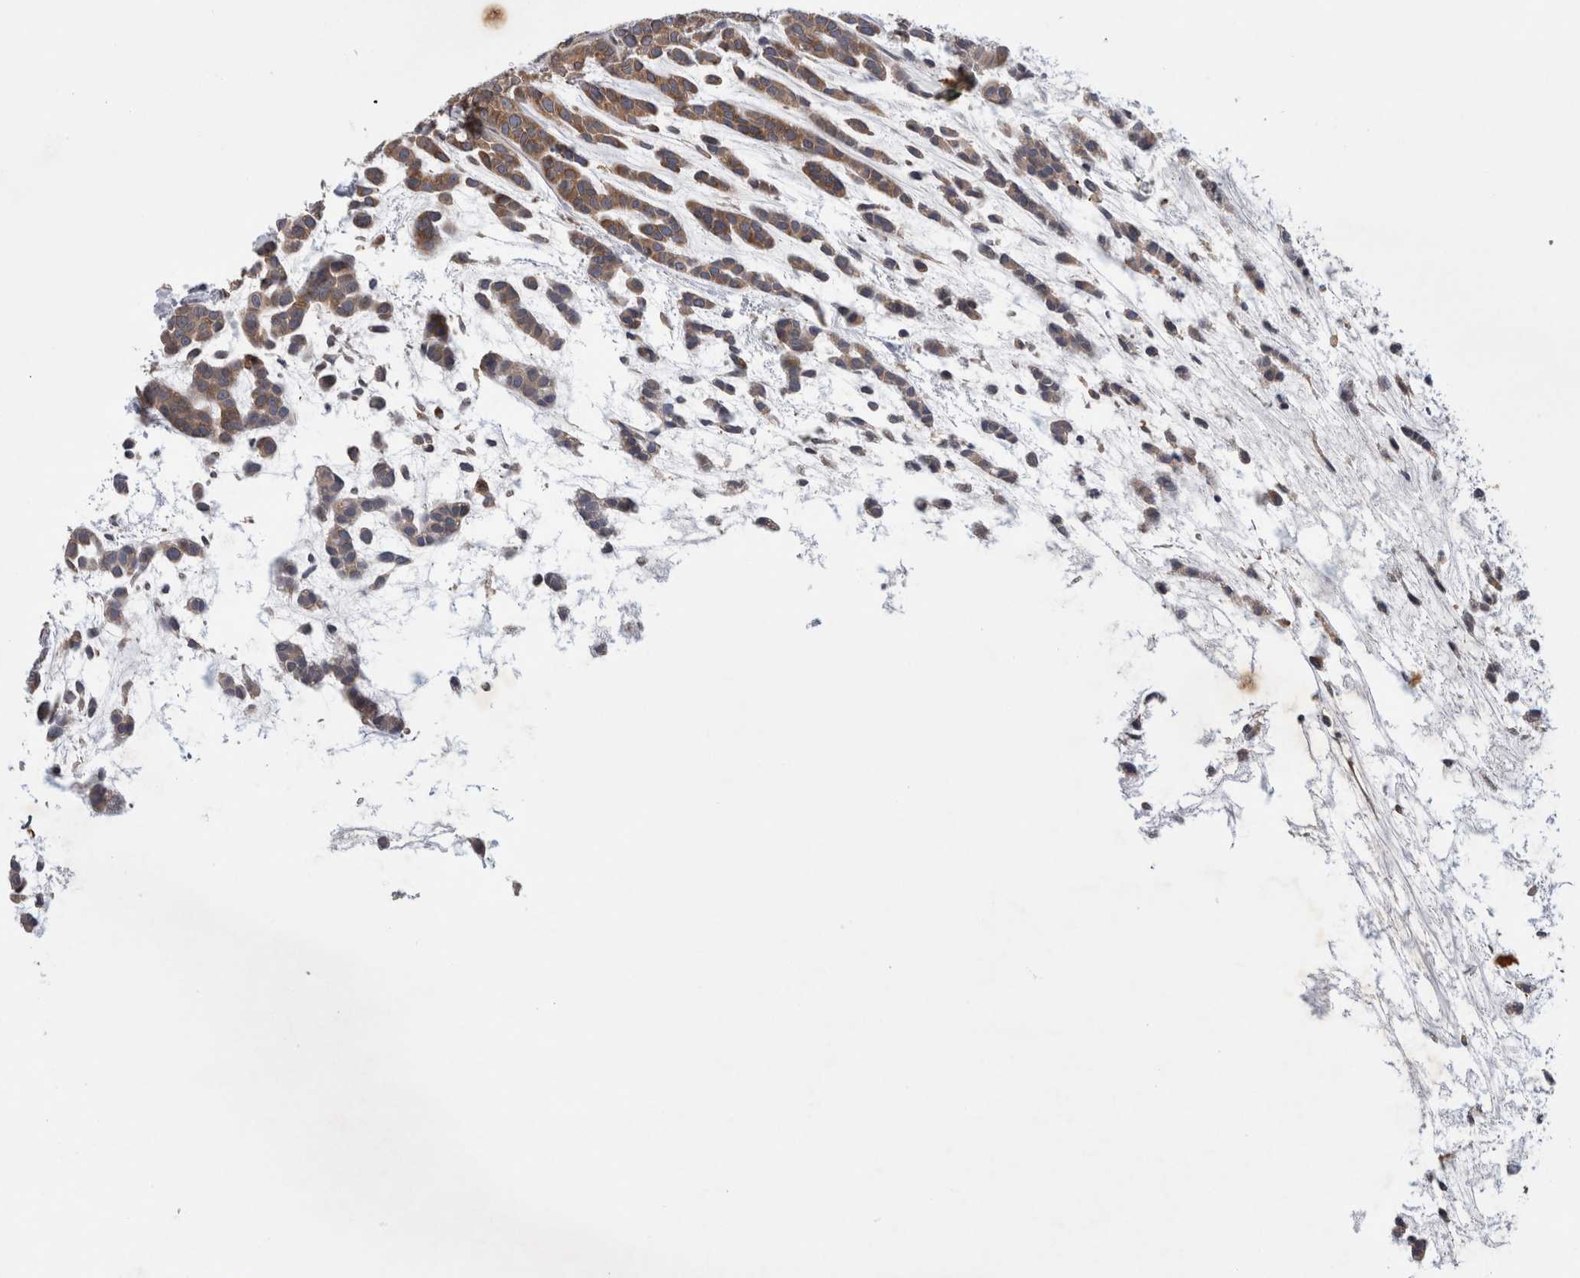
{"staining": {"intensity": "moderate", "quantity": ">75%", "location": "cytoplasmic/membranous"}, "tissue": "head and neck cancer", "cell_type": "Tumor cells", "image_type": "cancer", "snomed": [{"axis": "morphology", "description": "Adenocarcinoma, NOS"}, {"axis": "morphology", "description": "Adenoma, NOS"}, {"axis": "topography", "description": "Head-Neck"}], "caption": "Immunohistochemical staining of human adenoma (head and neck) exhibits medium levels of moderate cytoplasmic/membranous protein expression in approximately >75% of tumor cells.", "gene": "ANKFY1", "patient": {"sex": "female", "age": 55}}